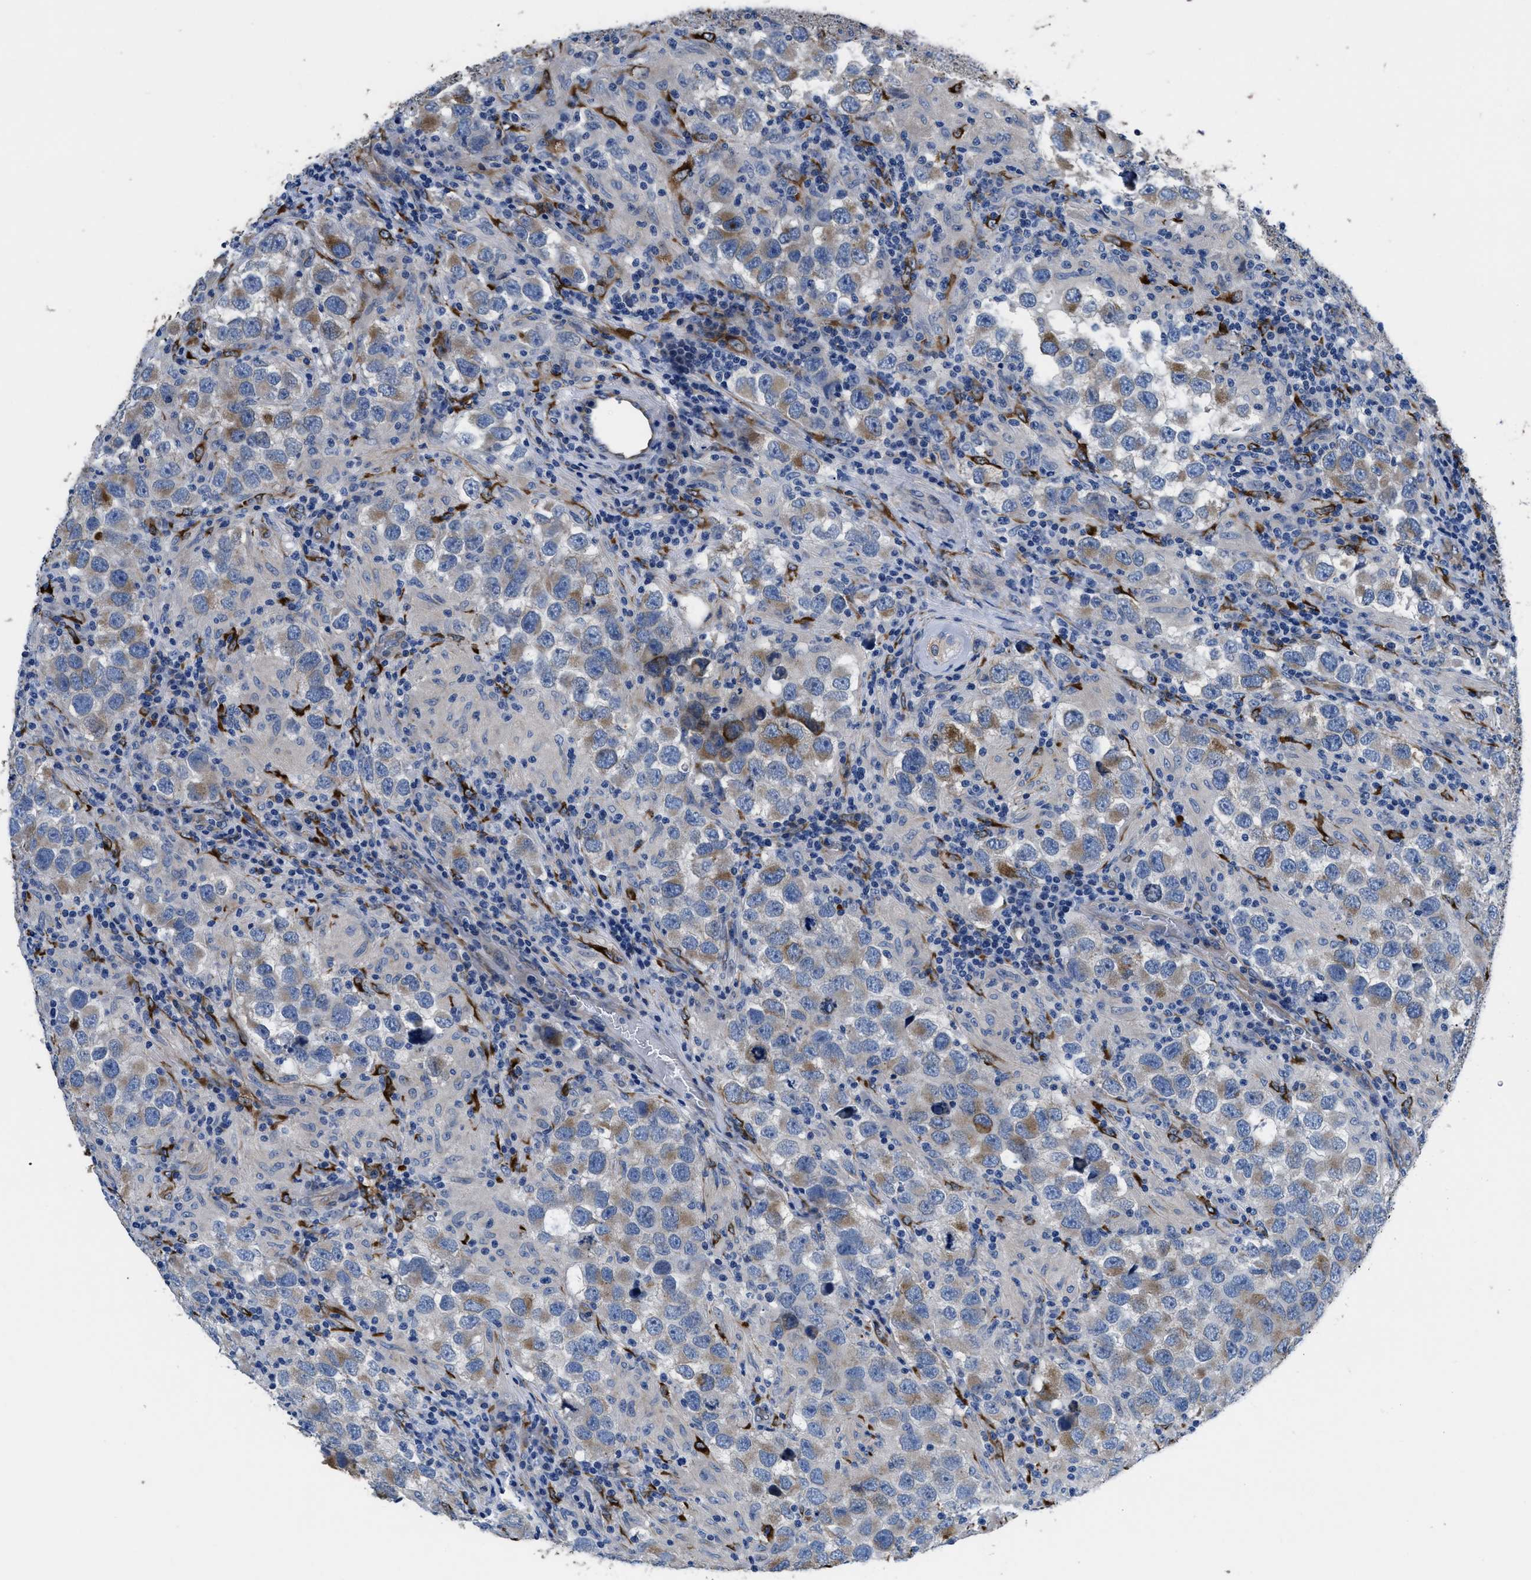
{"staining": {"intensity": "moderate", "quantity": "<25%", "location": "cytoplasmic/membranous"}, "tissue": "testis cancer", "cell_type": "Tumor cells", "image_type": "cancer", "snomed": [{"axis": "morphology", "description": "Carcinoma, Embryonal, NOS"}, {"axis": "topography", "description": "Testis"}], "caption": "The histopathology image reveals staining of testis cancer, revealing moderate cytoplasmic/membranous protein positivity (brown color) within tumor cells.", "gene": "SQLE", "patient": {"sex": "male", "age": 21}}